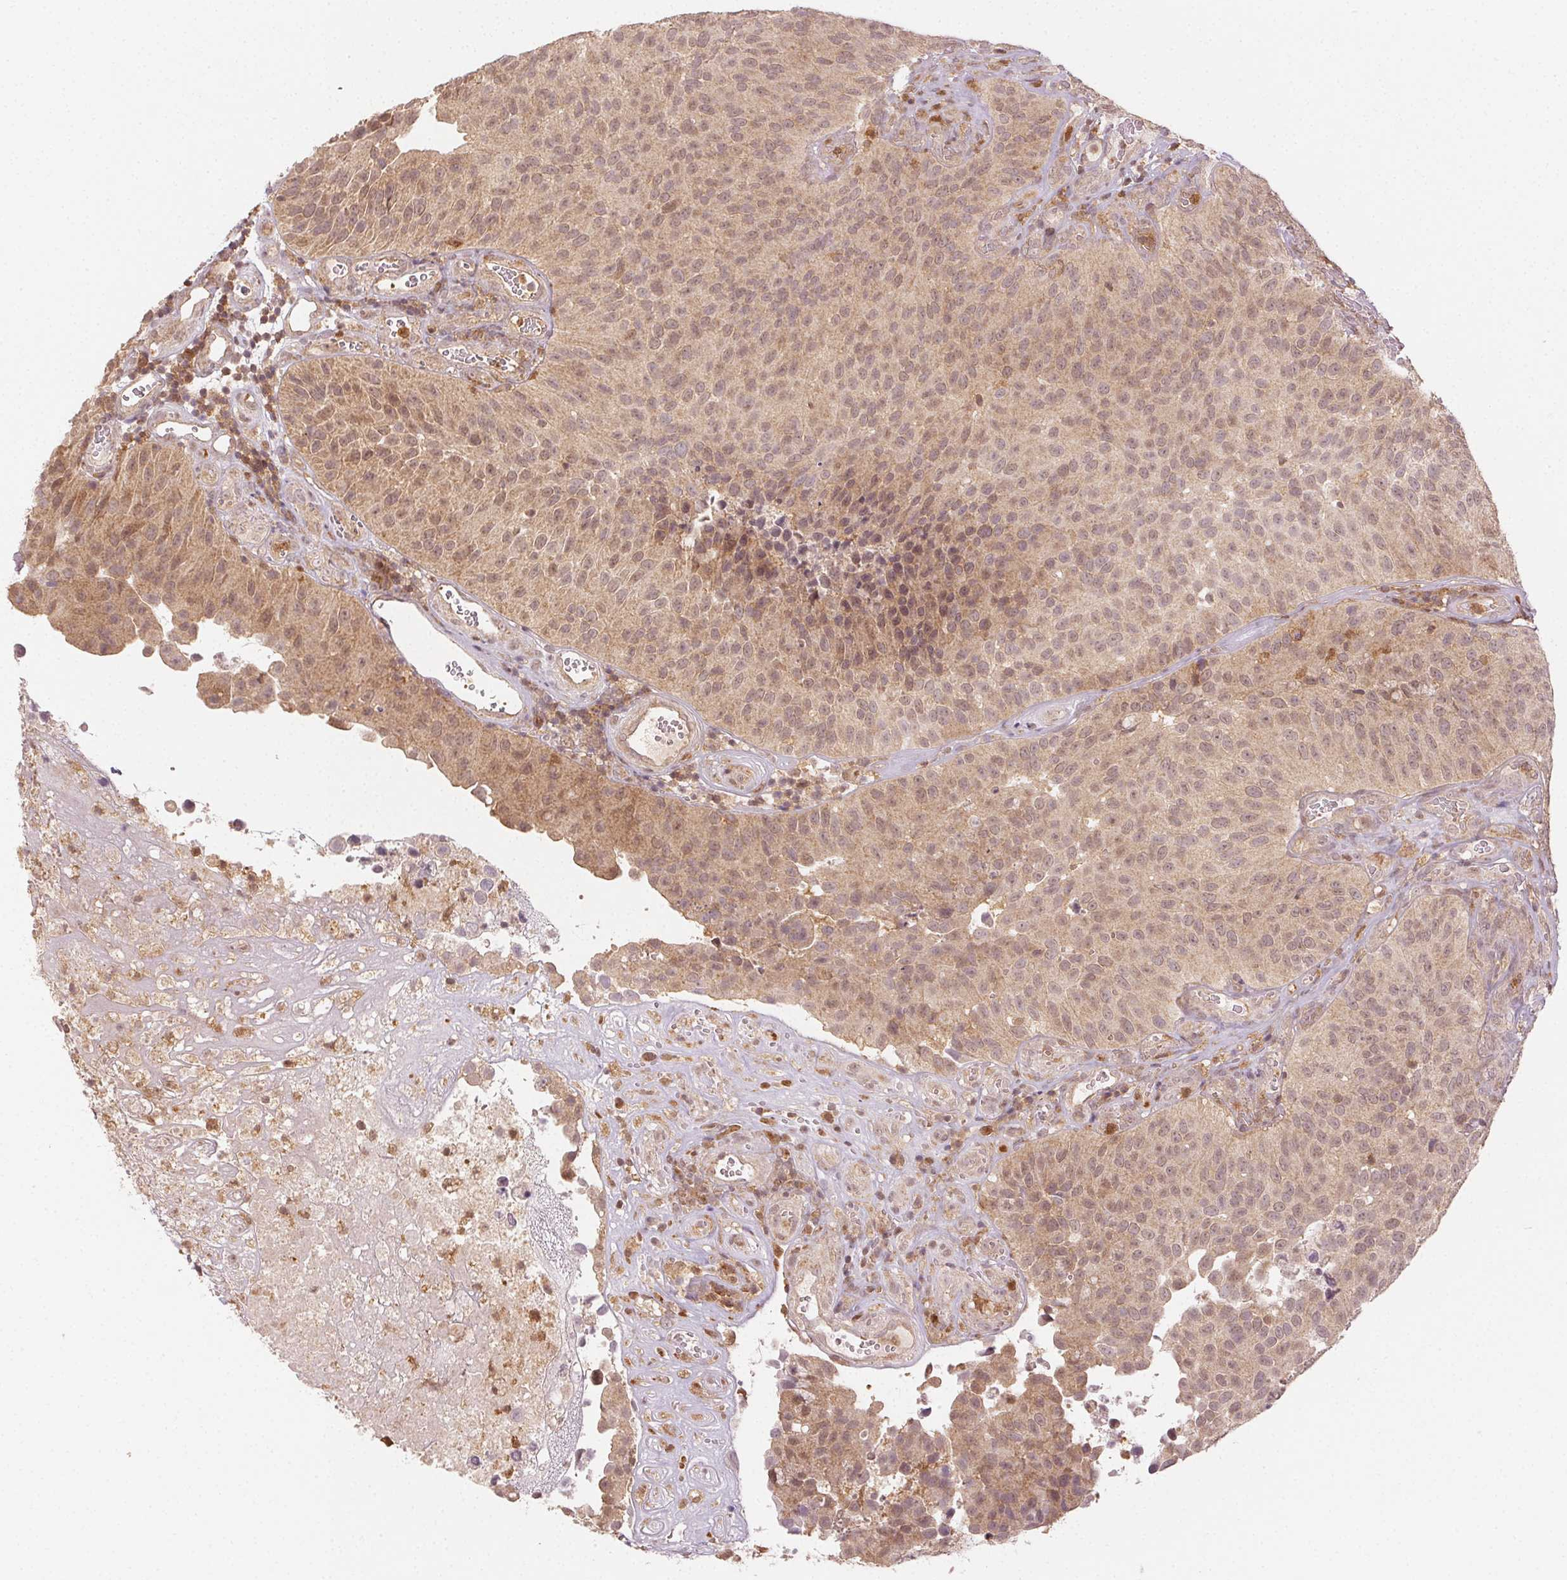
{"staining": {"intensity": "weak", "quantity": "25%-75%", "location": "cytoplasmic/membranous,nuclear"}, "tissue": "urothelial cancer", "cell_type": "Tumor cells", "image_type": "cancer", "snomed": [{"axis": "morphology", "description": "Urothelial carcinoma, Low grade"}, {"axis": "topography", "description": "Urinary bladder"}], "caption": "Urothelial cancer tissue shows weak cytoplasmic/membranous and nuclear staining in about 25%-75% of tumor cells Nuclei are stained in blue.", "gene": "MAPK14", "patient": {"sex": "male", "age": 76}}